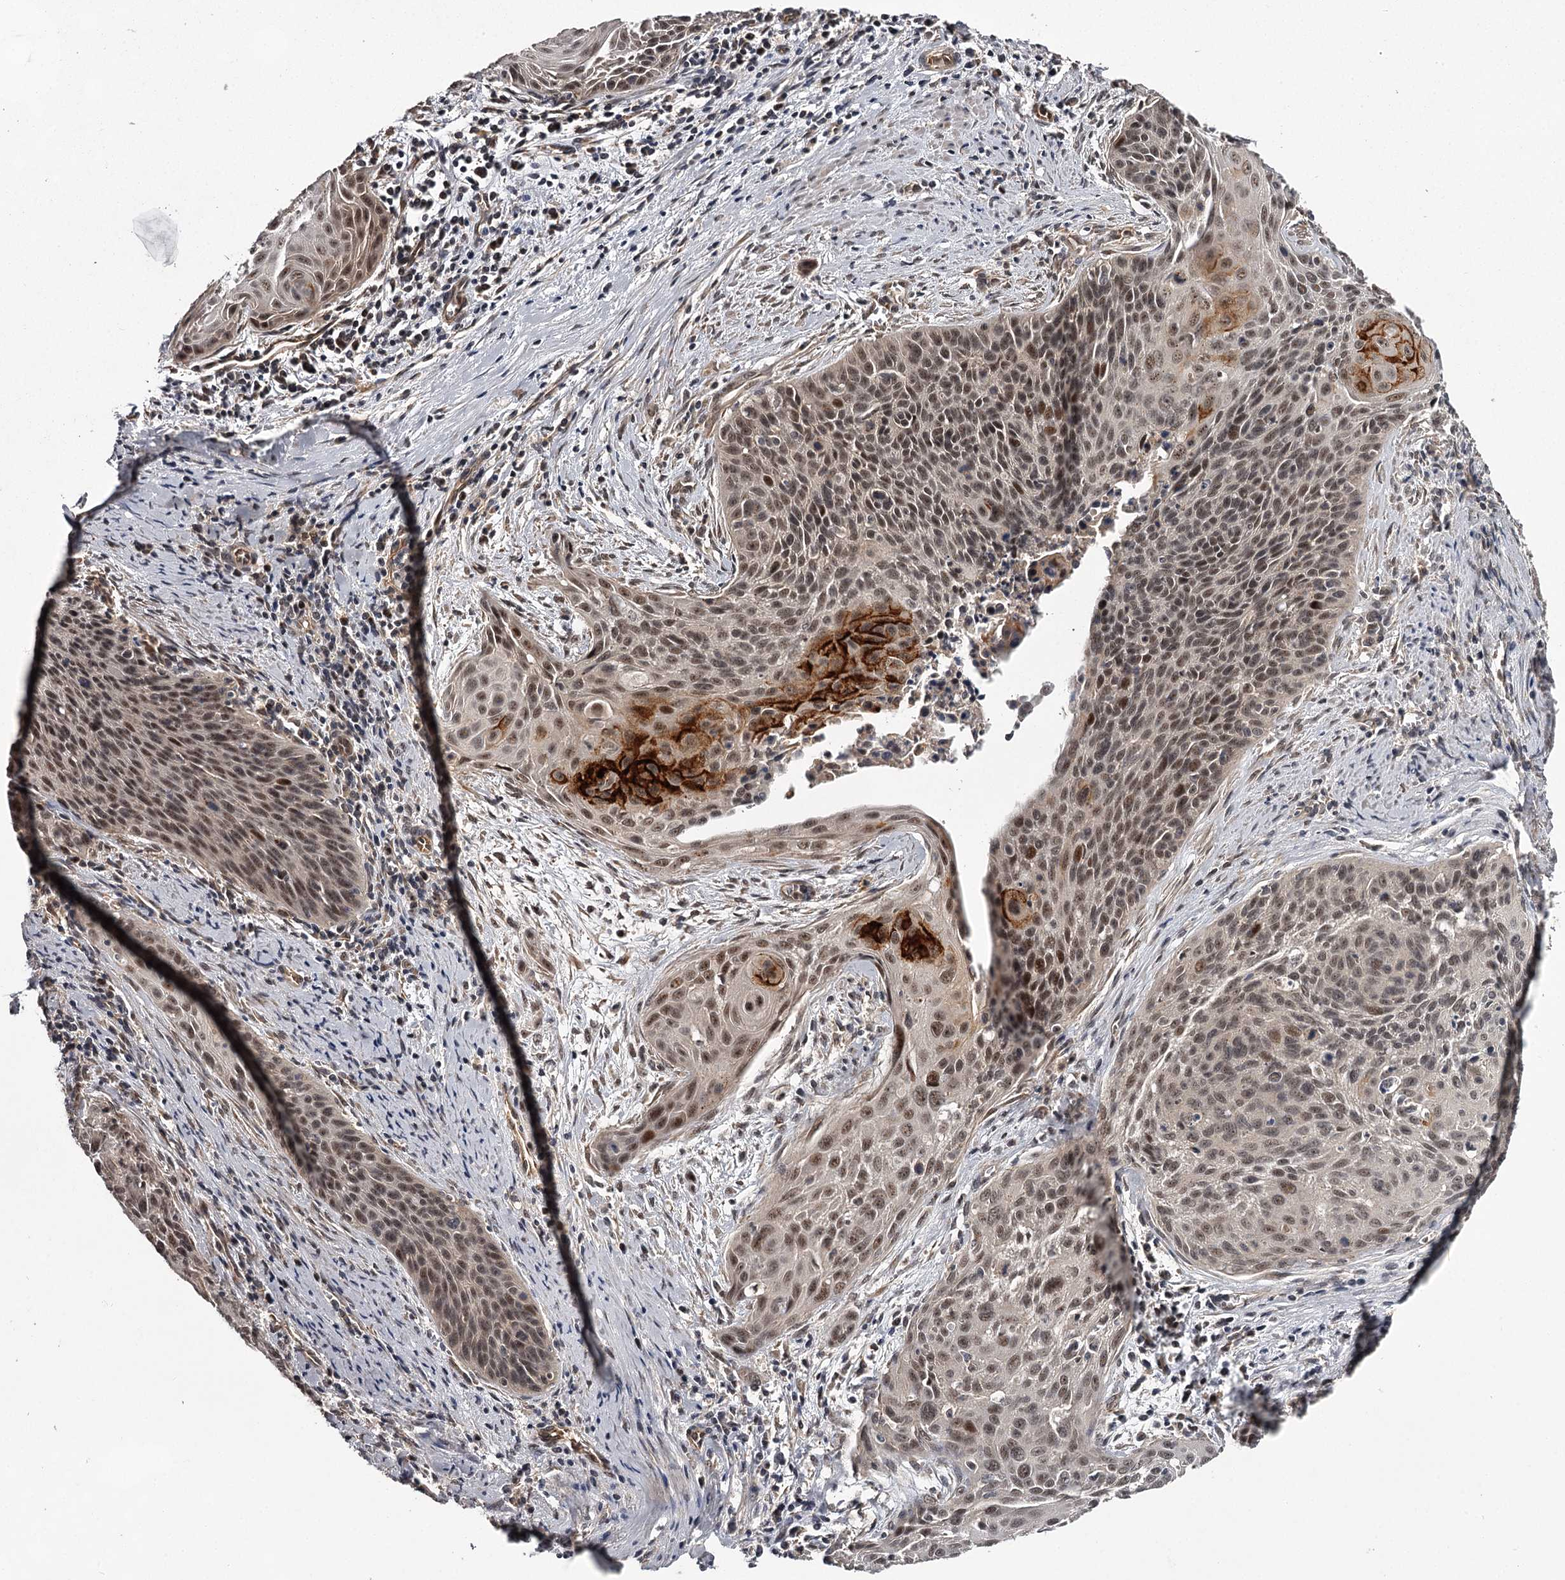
{"staining": {"intensity": "moderate", "quantity": "25%-75%", "location": "nuclear"}, "tissue": "cervical cancer", "cell_type": "Tumor cells", "image_type": "cancer", "snomed": [{"axis": "morphology", "description": "Squamous cell carcinoma, NOS"}, {"axis": "topography", "description": "Cervix"}], "caption": "The micrograph shows a brown stain indicating the presence of a protein in the nuclear of tumor cells in cervical cancer (squamous cell carcinoma).", "gene": "MAML3", "patient": {"sex": "female", "age": 55}}